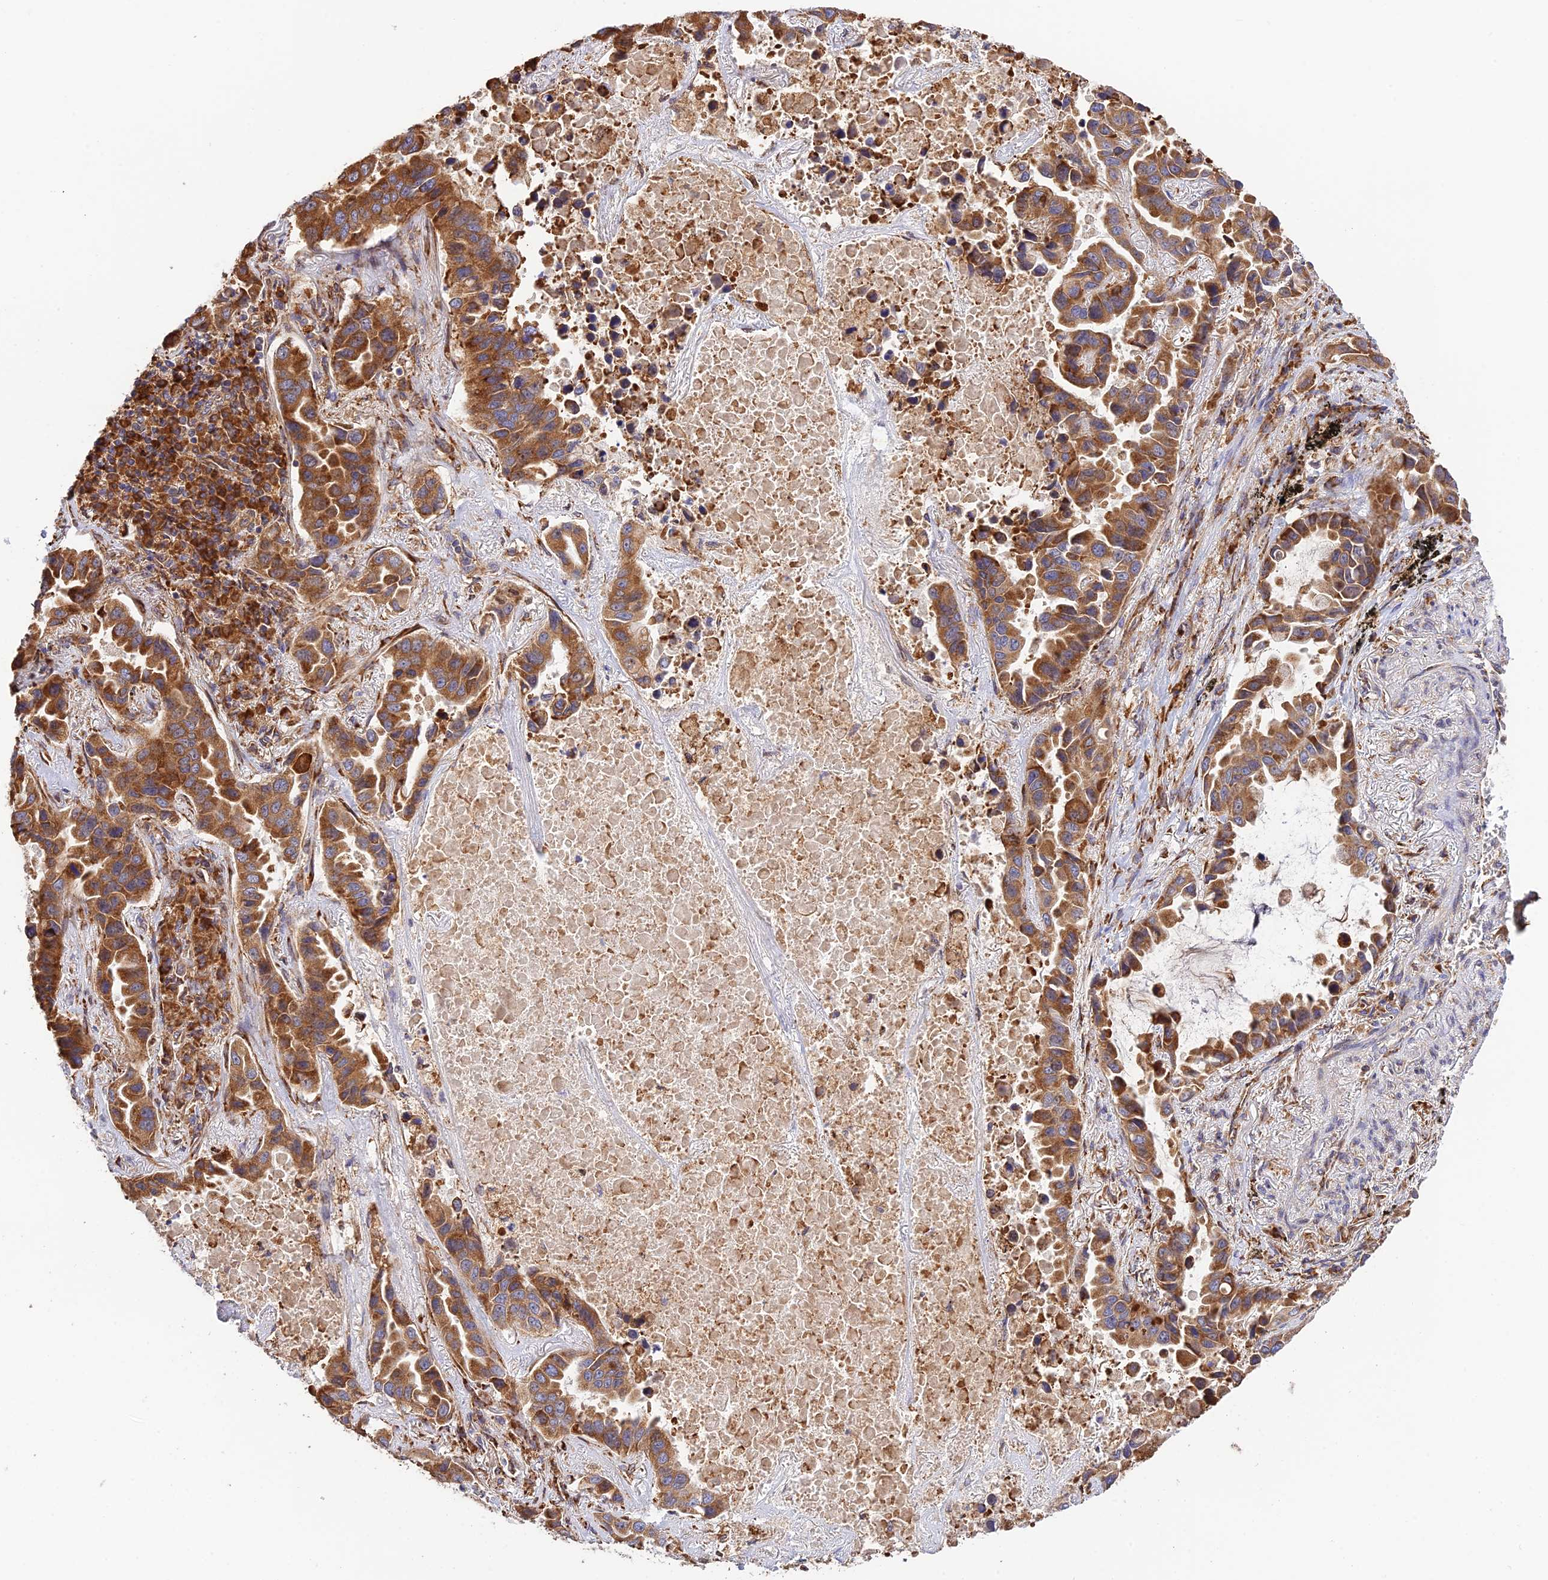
{"staining": {"intensity": "strong", "quantity": ">75%", "location": "cytoplasmic/membranous"}, "tissue": "lung cancer", "cell_type": "Tumor cells", "image_type": "cancer", "snomed": [{"axis": "morphology", "description": "Adenocarcinoma, NOS"}, {"axis": "topography", "description": "Lung"}], "caption": "Immunohistochemical staining of human lung cancer exhibits strong cytoplasmic/membranous protein positivity in about >75% of tumor cells. The protein is stained brown, and the nuclei are stained in blue (DAB (3,3'-diaminobenzidine) IHC with brightfield microscopy, high magnification).", "gene": "RPL5", "patient": {"sex": "male", "age": 64}}